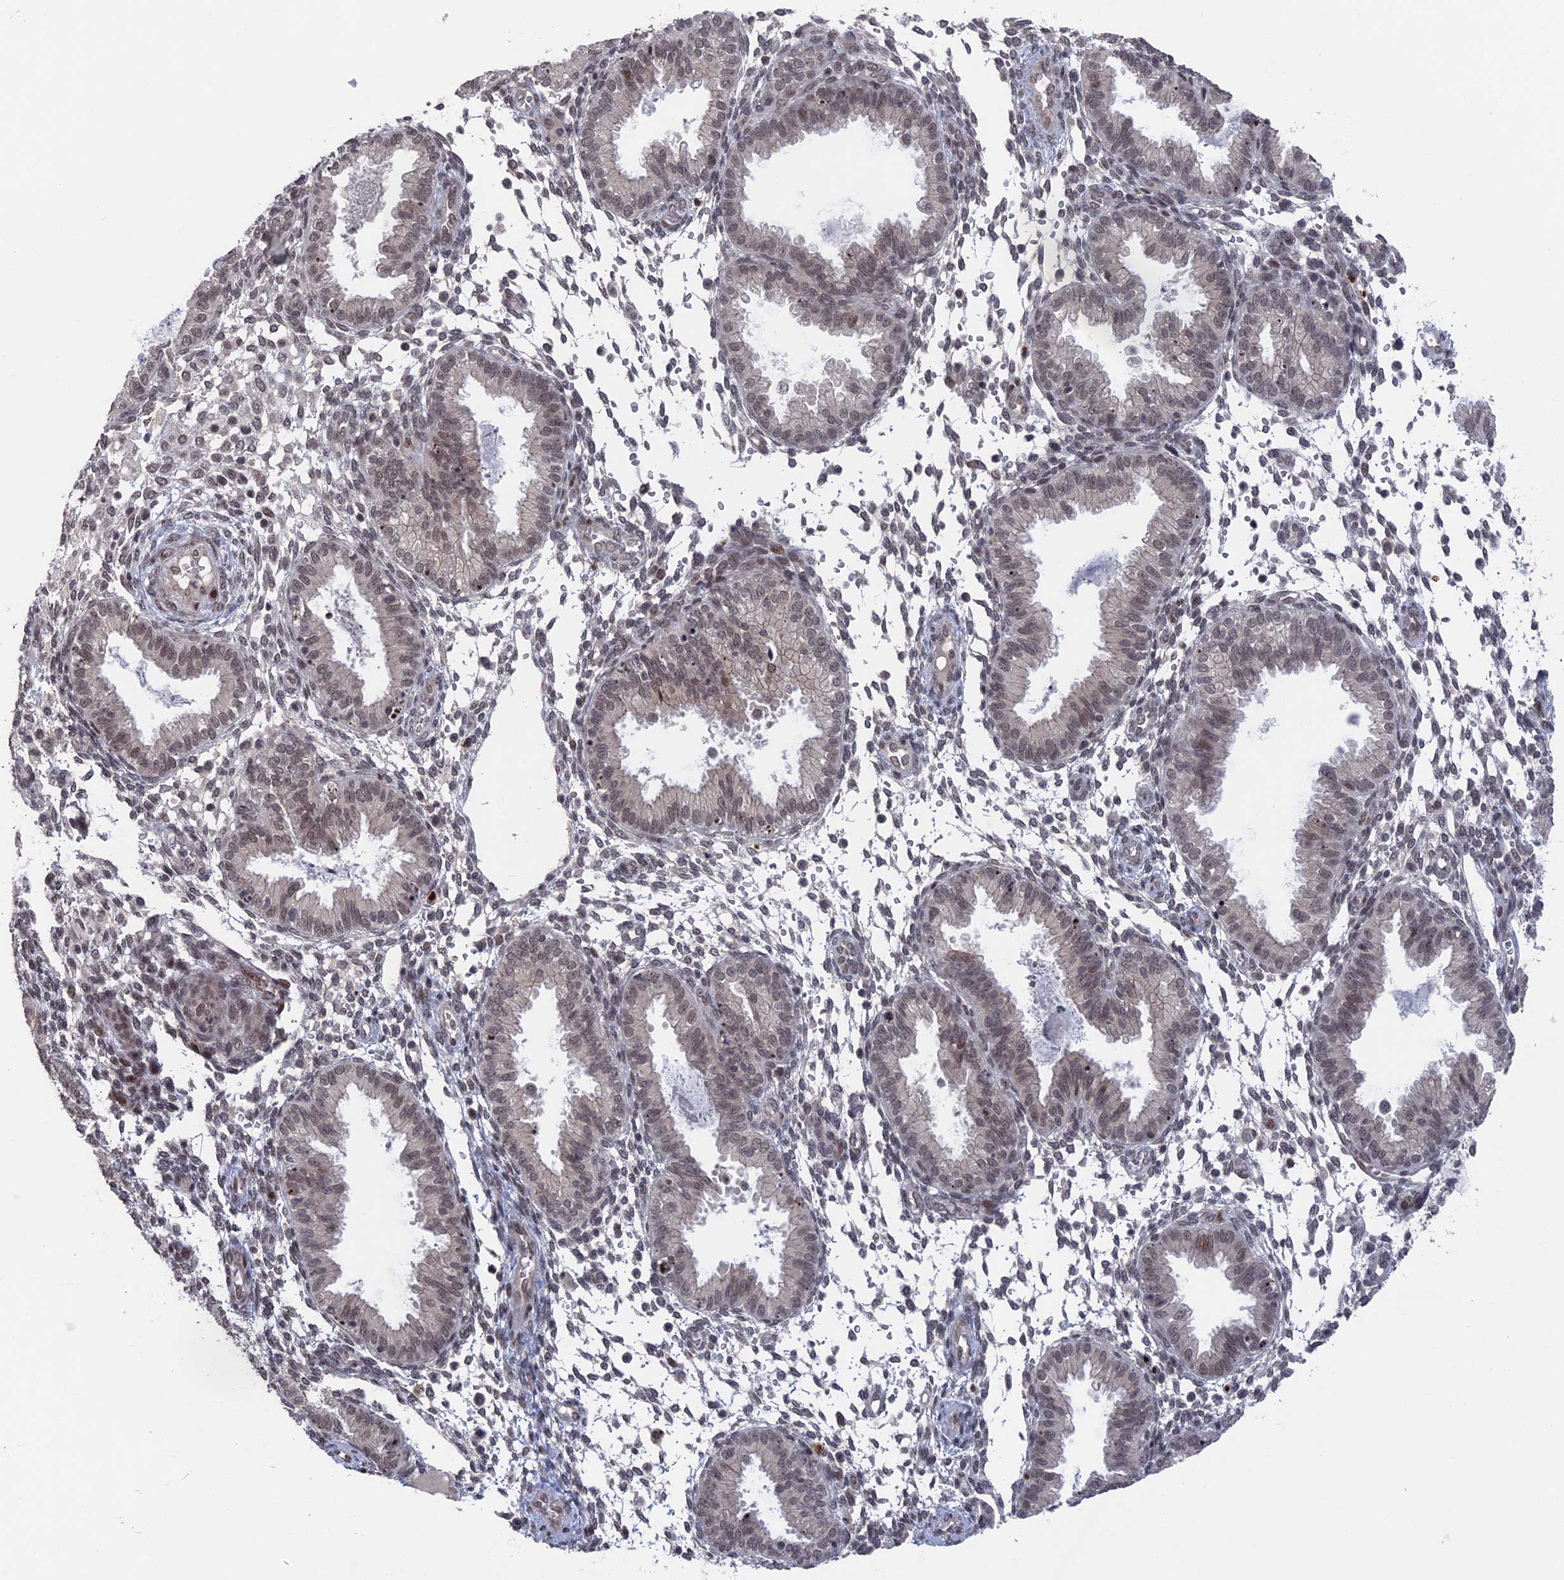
{"staining": {"intensity": "negative", "quantity": "none", "location": "none"}, "tissue": "endometrium", "cell_type": "Cells in endometrial stroma", "image_type": "normal", "snomed": [{"axis": "morphology", "description": "Normal tissue, NOS"}, {"axis": "topography", "description": "Endometrium"}], "caption": "The micrograph exhibits no staining of cells in endometrial stroma in normal endometrium.", "gene": "NR2C2AP", "patient": {"sex": "female", "age": 33}}